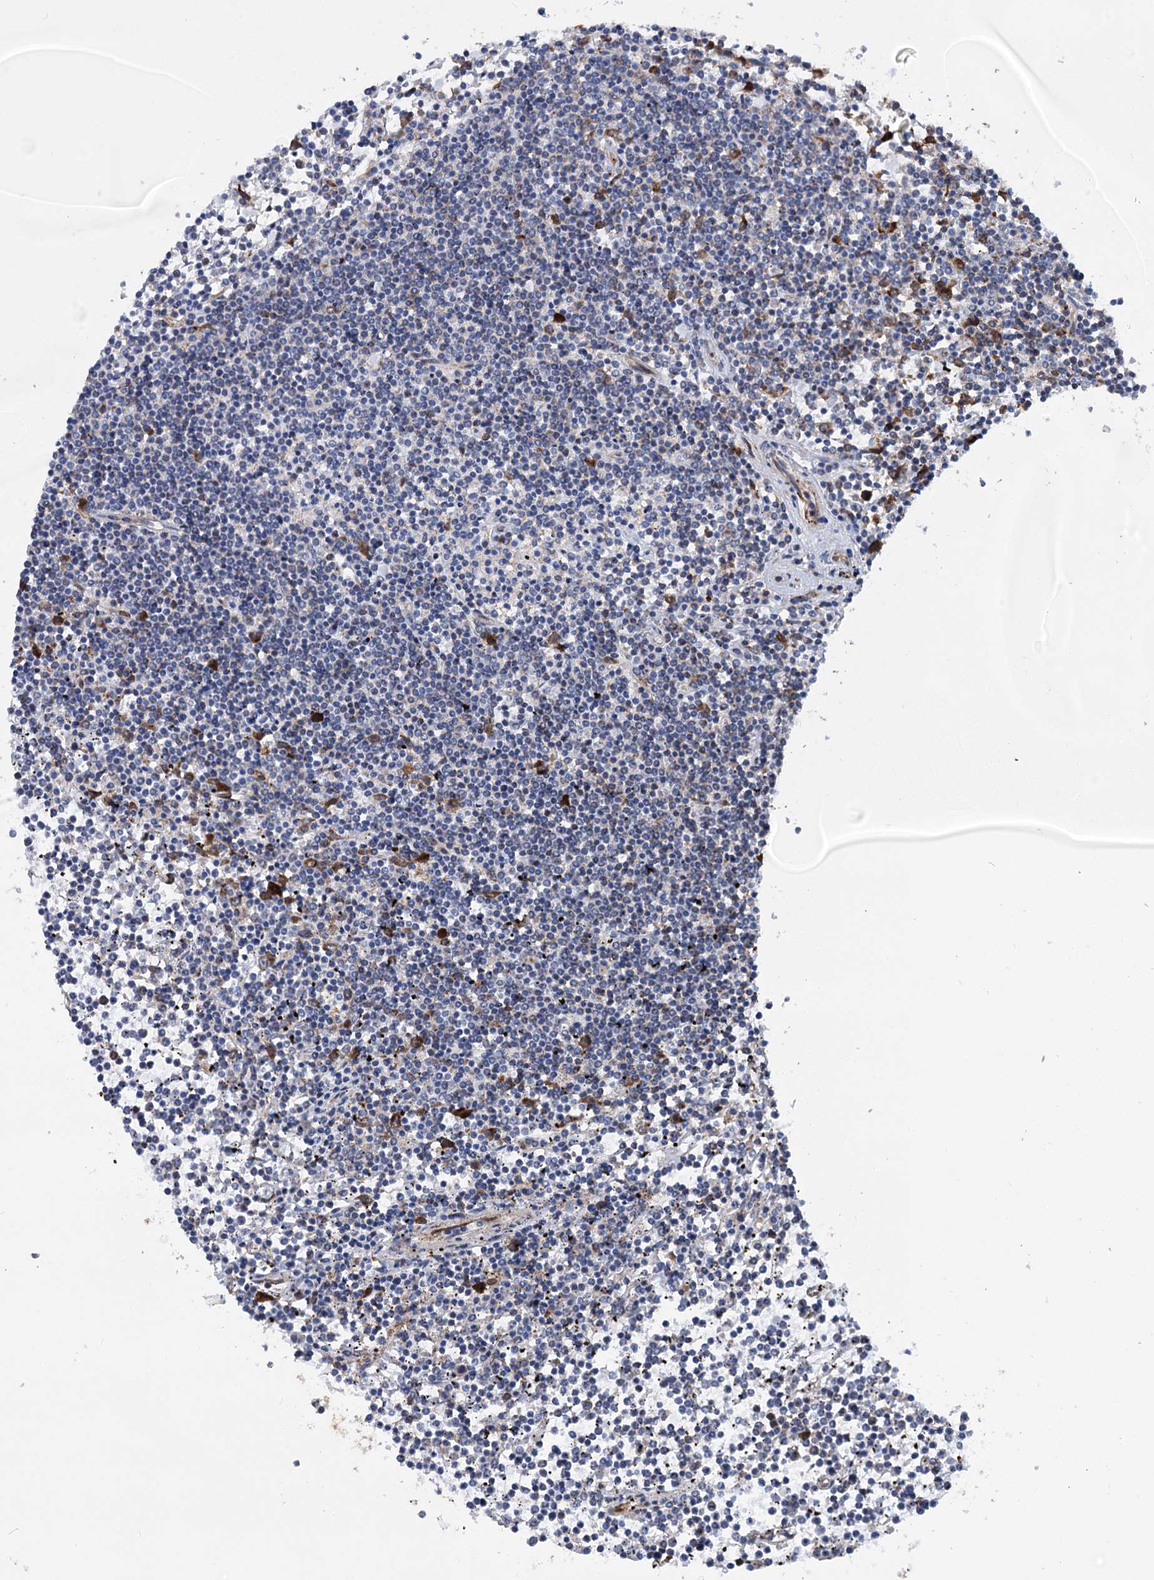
{"staining": {"intensity": "negative", "quantity": "none", "location": "none"}, "tissue": "lymphoma", "cell_type": "Tumor cells", "image_type": "cancer", "snomed": [{"axis": "morphology", "description": "Malignant lymphoma, non-Hodgkin's type, Low grade"}, {"axis": "topography", "description": "Spleen"}], "caption": "The histopathology image shows no staining of tumor cells in malignant lymphoma, non-Hodgkin's type (low-grade).", "gene": "PTDSS2", "patient": {"sex": "female", "age": 19}}